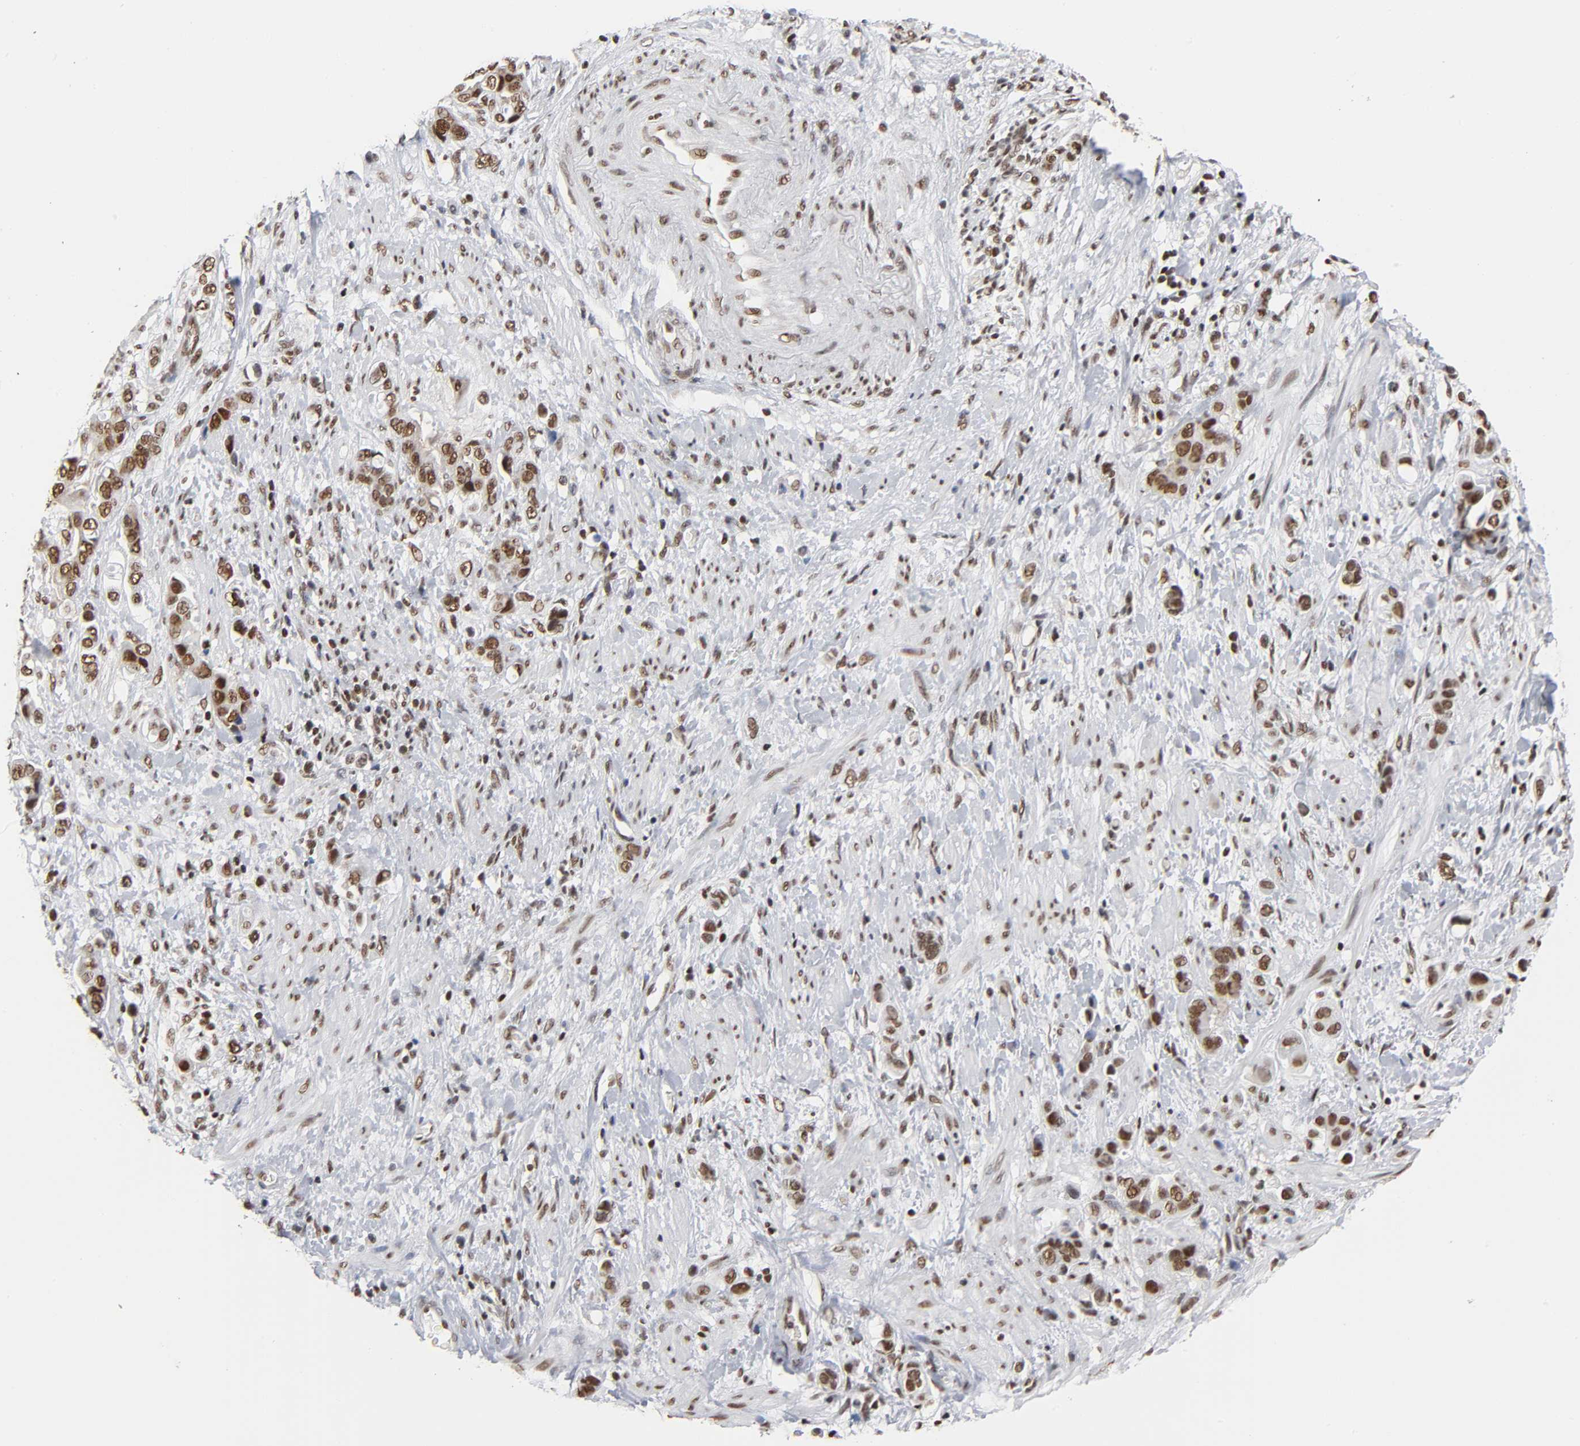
{"staining": {"intensity": "strong", "quantity": ">75%", "location": "nuclear"}, "tissue": "stomach cancer", "cell_type": "Tumor cells", "image_type": "cancer", "snomed": [{"axis": "morphology", "description": "Adenocarcinoma, NOS"}, {"axis": "topography", "description": "Stomach, lower"}], "caption": "Human stomach adenocarcinoma stained with a brown dye demonstrates strong nuclear positive positivity in approximately >75% of tumor cells.", "gene": "ILKAP", "patient": {"sex": "female", "age": 93}}